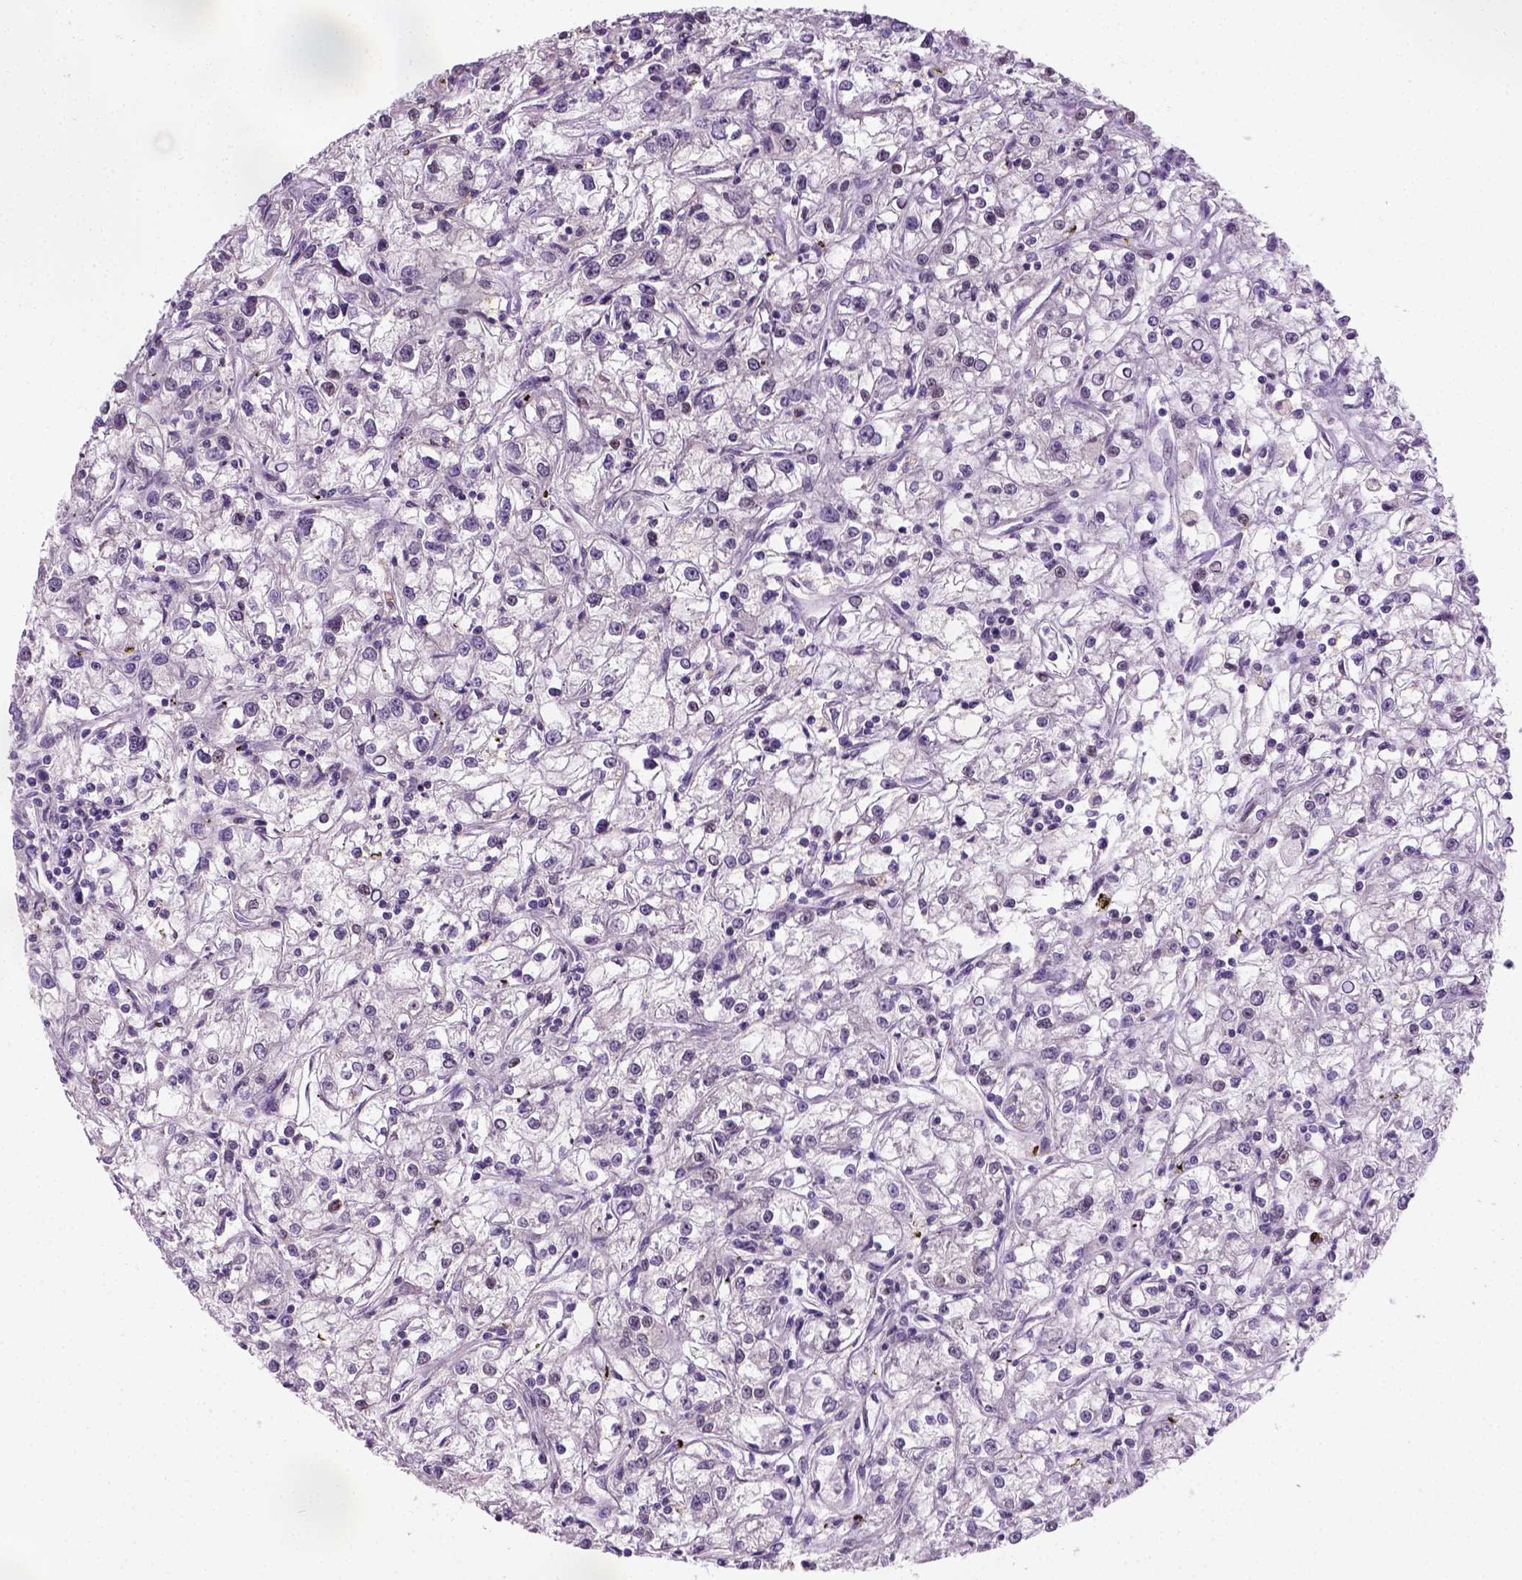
{"staining": {"intensity": "moderate", "quantity": "25%-75%", "location": "nuclear"}, "tissue": "renal cancer", "cell_type": "Tumor cells", "image_type": "cancer", "snomed": [{"axis": "morphology", "description": "Adenocarcinoma, NOS"}, {"axis": "topography", "description": "Kidney"}], "caption": "IHC (DAB (3,3'-diaminobenzidine)) staining of renal cancer (adenocarcinoma) exhibits moderate nuclear protein positivity in about 25%-75% of tumor cells. The protein of interest is shown in brown color, while the nuclei are stained blue.", "gene": "C1orf112", "patient": {"sex": "female", "age": 59}}